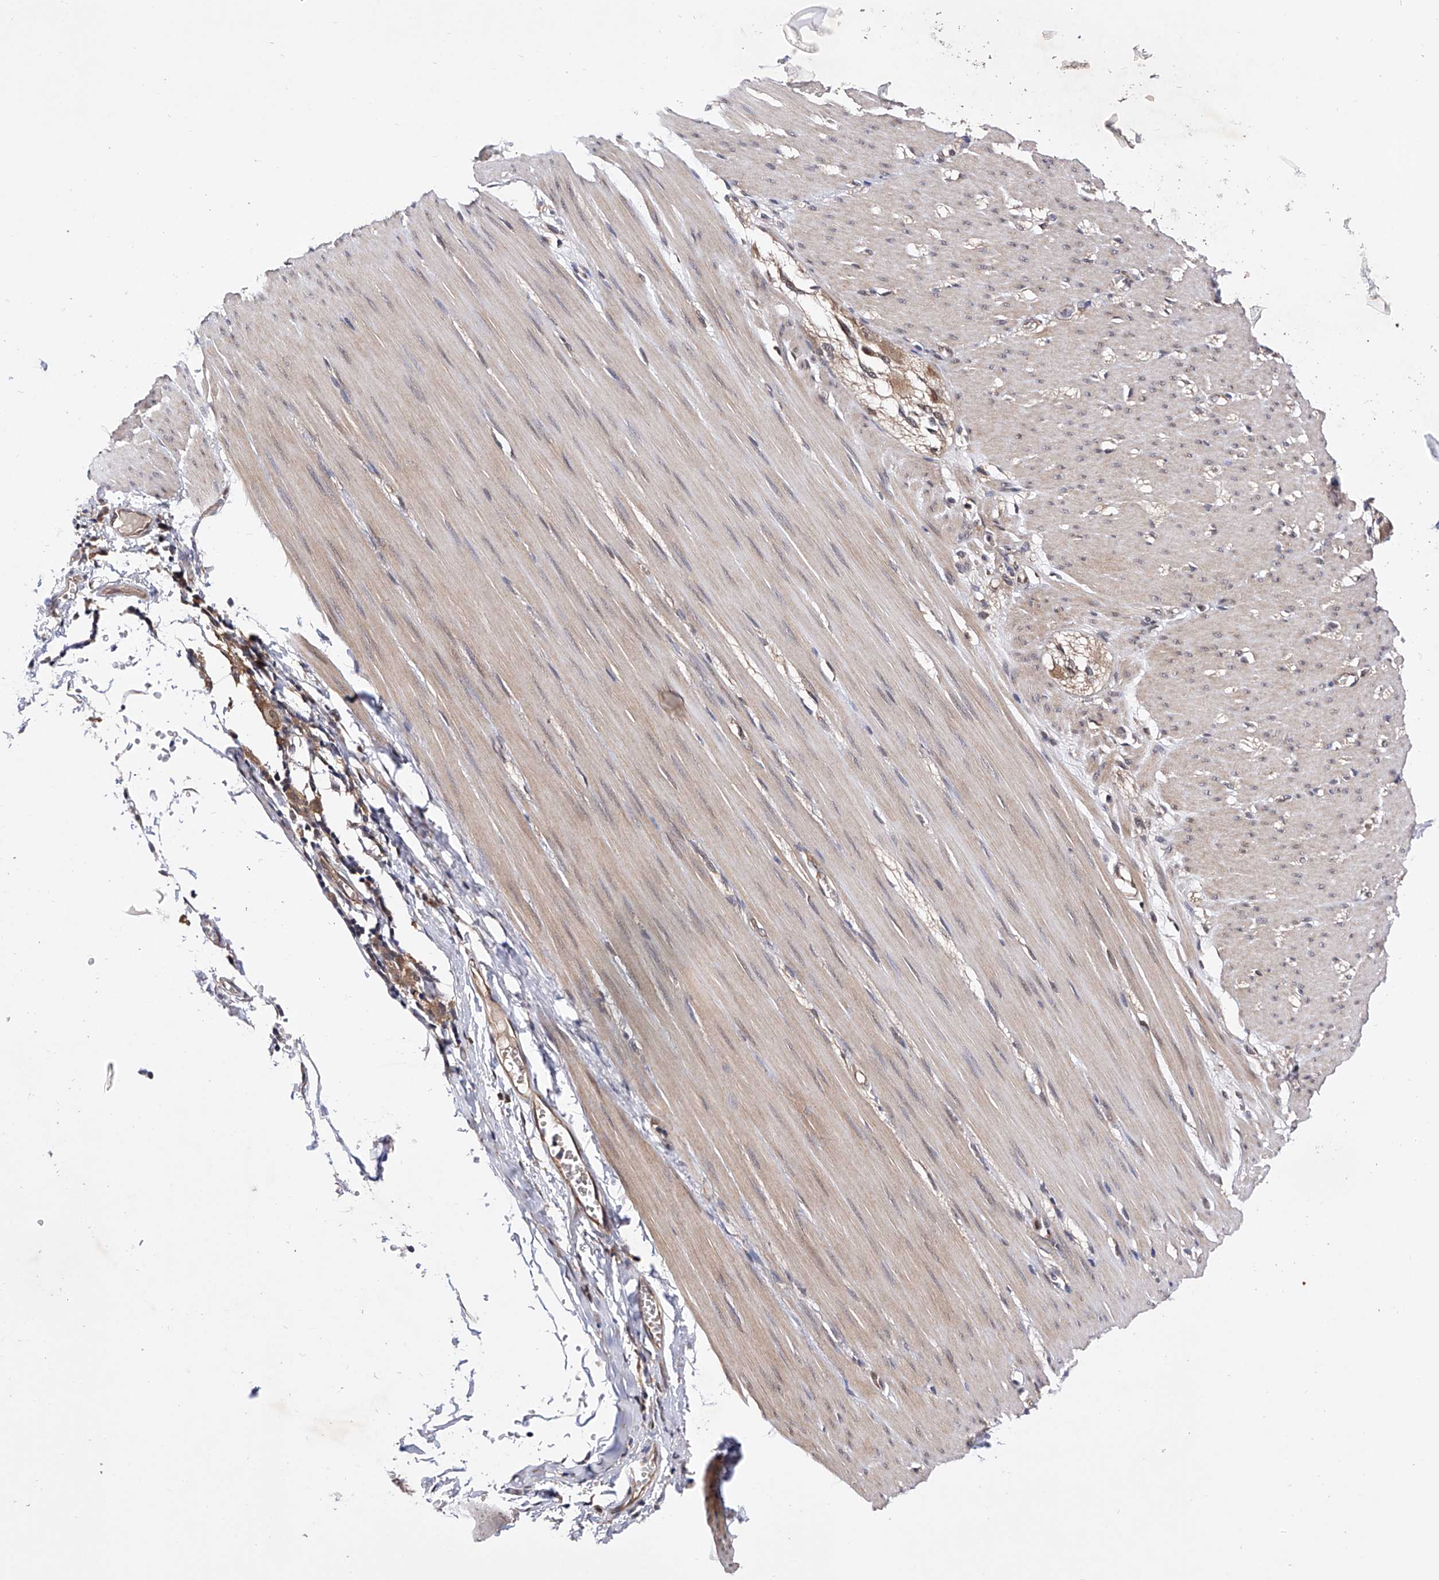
{"staining": {"intensity": "weak", "quantity": "25%-75%", "location": "cytoplasmic/membranous"}, "tissue": "smooth muscle", "cell_type": "Smooth muscle cells", "image_type": "normal", "snomed": [{"axis": "morphology", "description": "Normal tissue, NOS"}, {"axis": "morphology", "description": "Adenocarcinoma, NOS"}, {"axis": "topography", "description": "Colon"}, {"axis": "topography", "description": "Peripheral nerve tissue"}], "caption": "Human smooth muscle stained for a protein (brown) shows weak cytoplasmic/membranous positive staining in approximately 25%-75% of smooth muscle cells.", "gene": "USP45", "patient": {"sex": "male", "age": 14}}